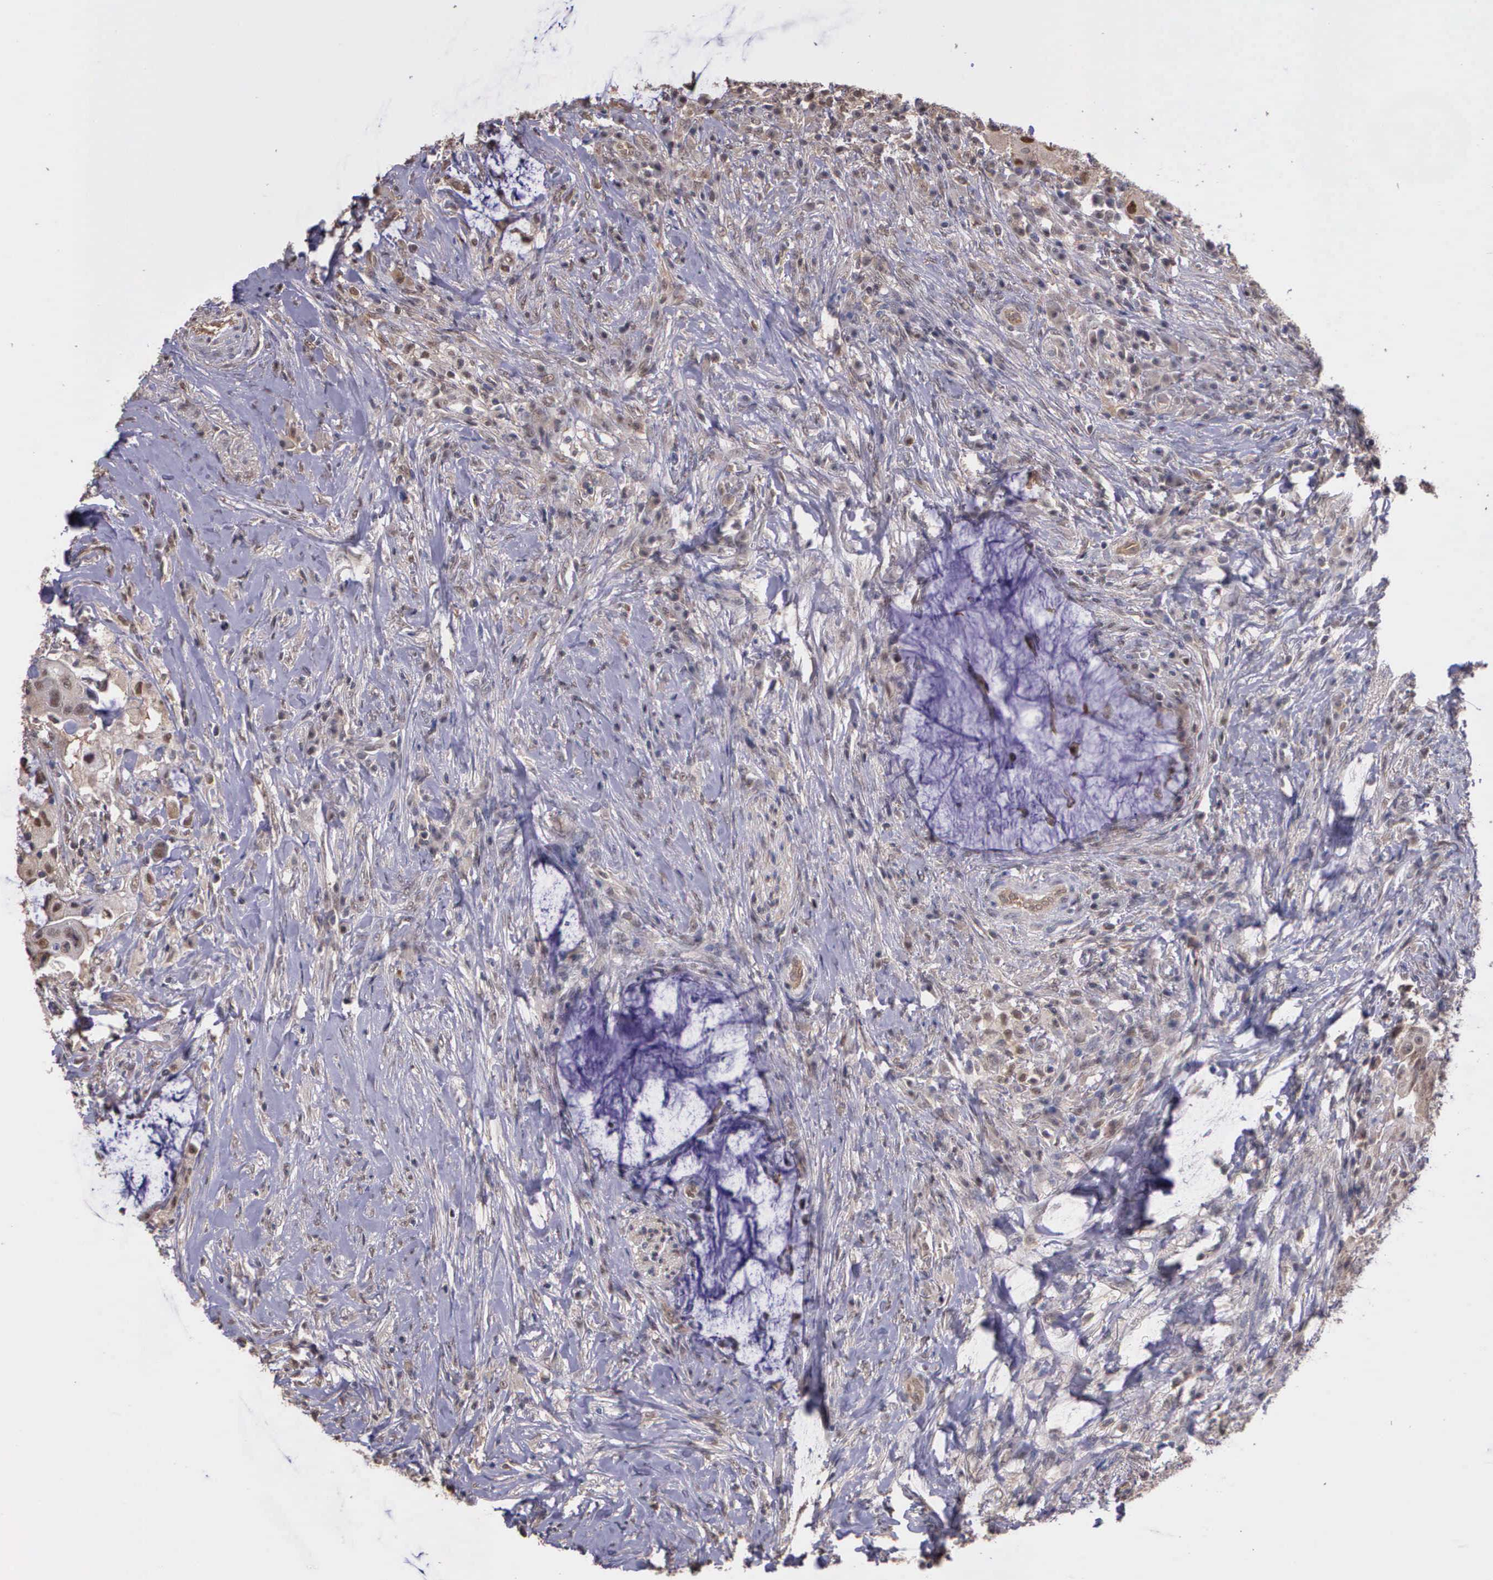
{"staining": {"intensity": "weak", "quantity": "25%-75%", "location": "cytoplasmic/membranous"}, "tissue": "colorectal cancer", "cell_type": "Tumor cells", "image_type": "cancer", "snomed": [{"axis": "morphology", "description": "Adenocarcinoma, NOS"}, {"axis": "topography", "description": "Rectum"}], "caption": "Immunohistochemistry image of neoplastic tissue: colorectal cancer stained using immunohistochemistry shows low levels of weak protein expression localized specifically in the cytoplasmic/membranous of tumor cells, appearing as a cytoplasmic/membranous brown color.", "gene": "PSMC1", "patient": {"sex": "female", "age": 71}}